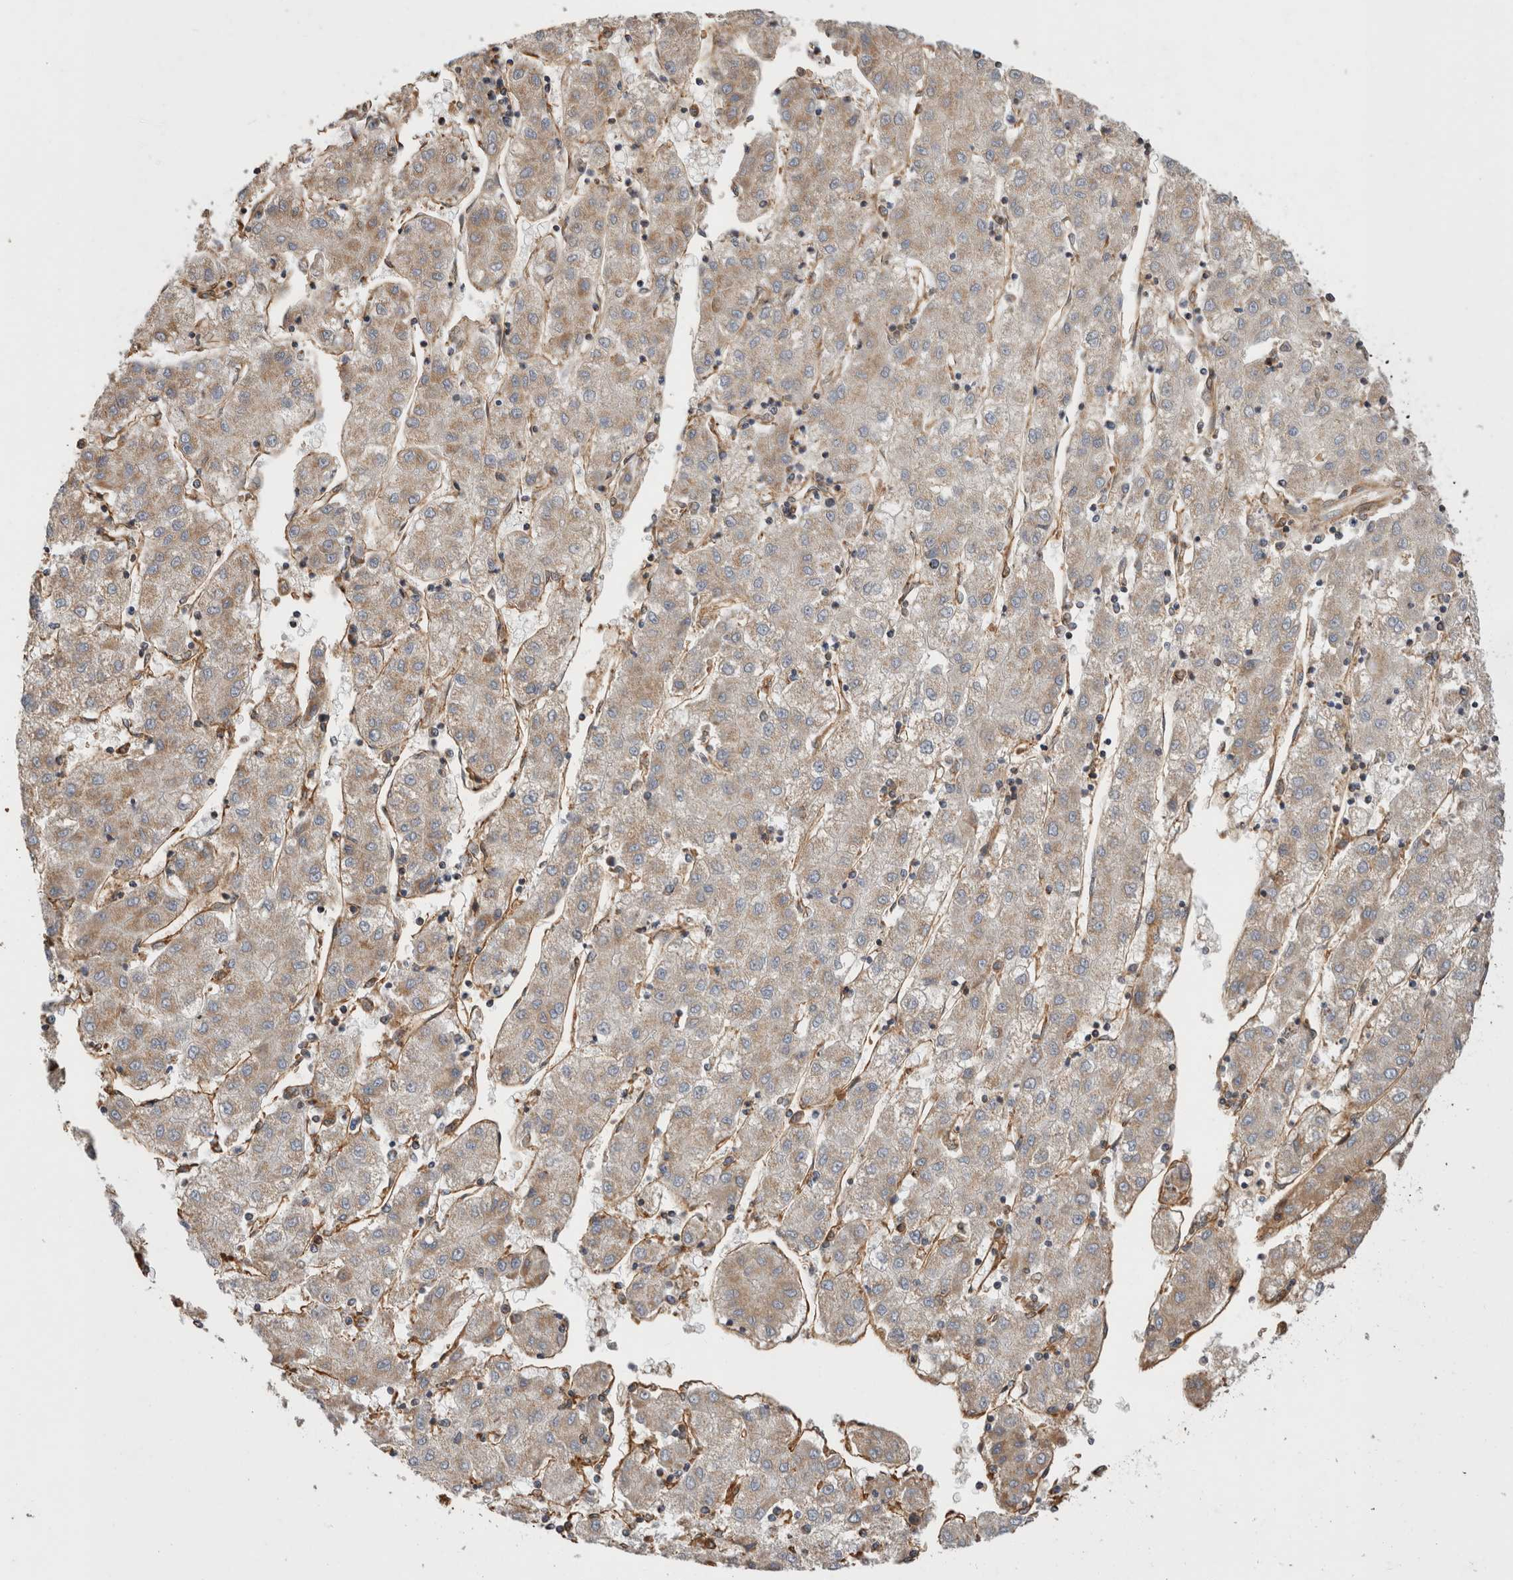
{"staining": {"intensity": "weak", "quantity": "<25%", "location": "cytoplasmic/membranous"}, "tissue": "liver cancer", "cell_type": "Tumor cells", "image_type": "cancer", "snomed": [{"axis": "morphology", "description": "Carcinoma, Hepatocellular, NOS"}, {"axis": "topography", "description": "Liver"}], "caption": "Photomicrograph shows no significant protein staining in tumor cells of liver hepatocellular carcinoma.", "gene": "ZNF397", "patient": {"sex": "male", "age": 72}}